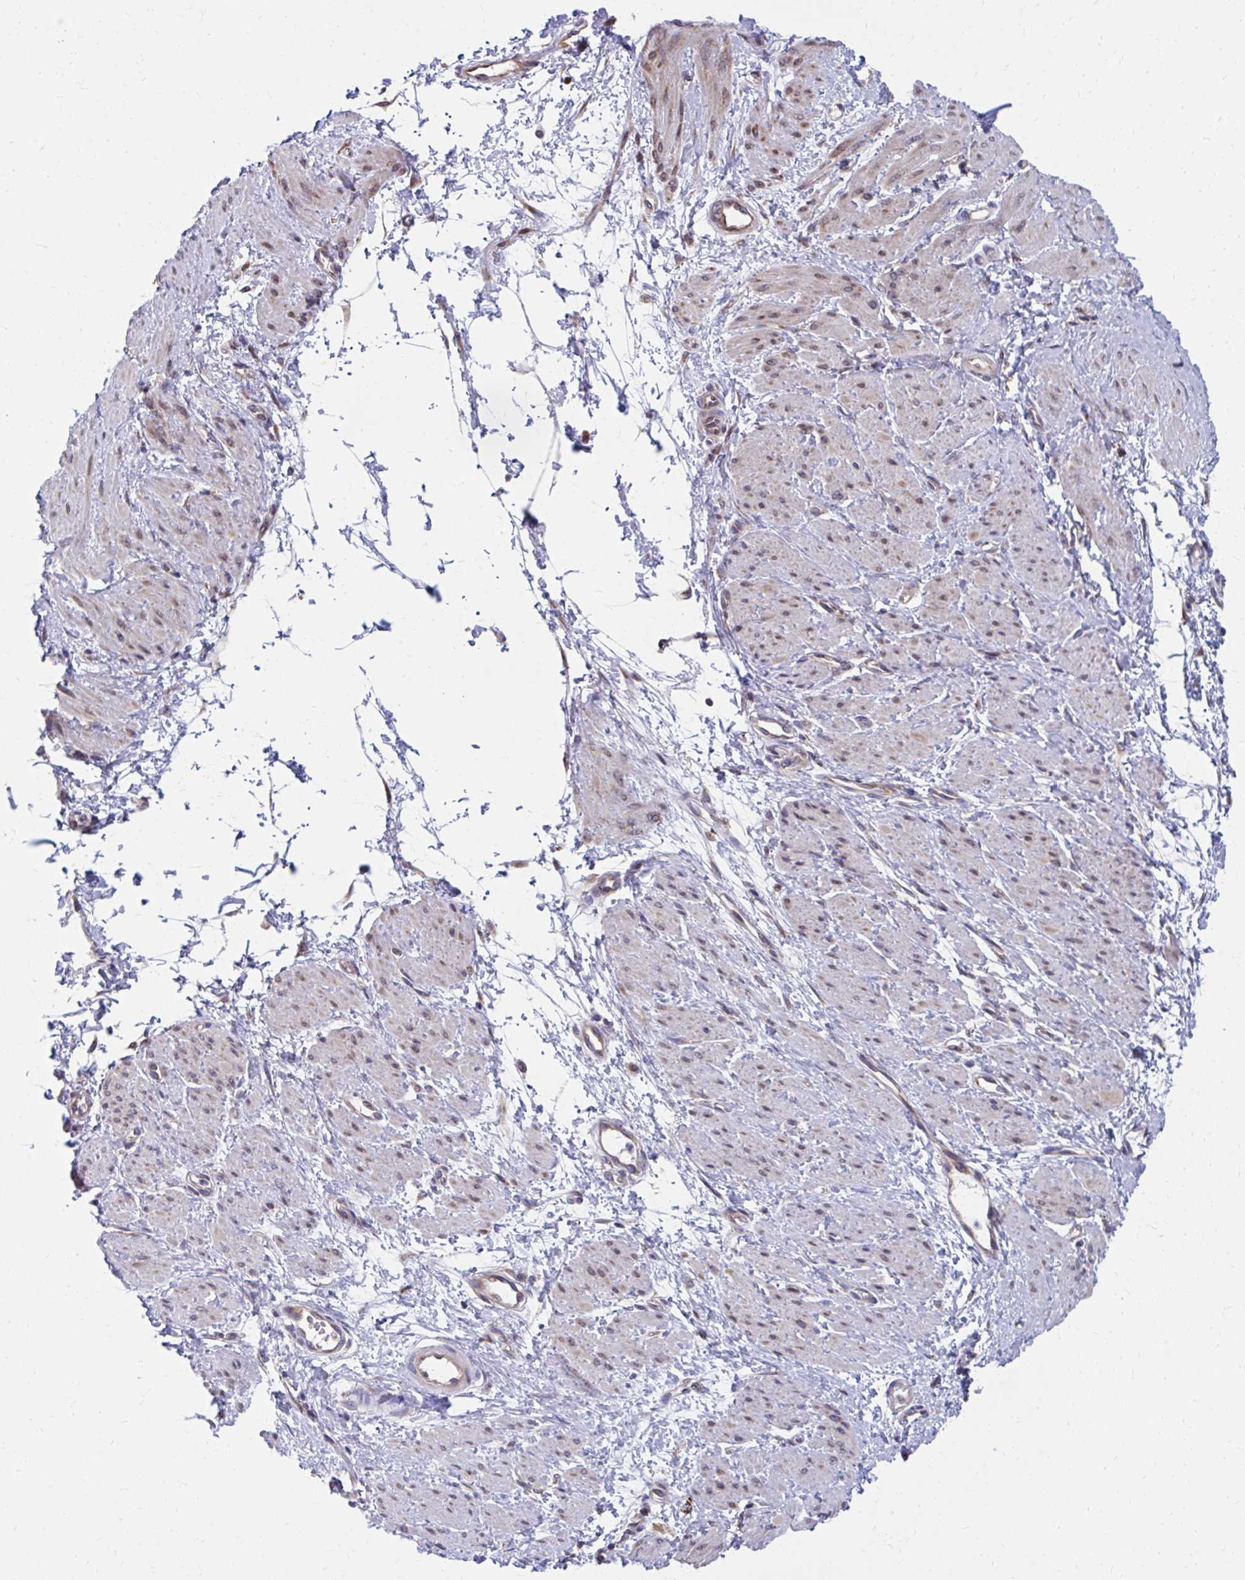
{"staining": {"intensity": "weak", "quantity": "<25%", "location": "cytoplasmic/membranous"}, "tissue": "smooth muscle", "cell_type": "Smooth muscle cells", "image_type": "normal", "snomed": [{"axis": "morphology", "description": "Normal tissue, NOS"}, {"axis": "topography", "description": "Smooth muscle"}, {"axis": "topography", "description": "Uterus"}], "caption": "Human smooth muscle stained for a protein using immunohistochemistry (IHC) demonstrates no expression in smooth muscle cells.", "gene": "ZNF778", "patient": {"sex": "female", "age": 39}}